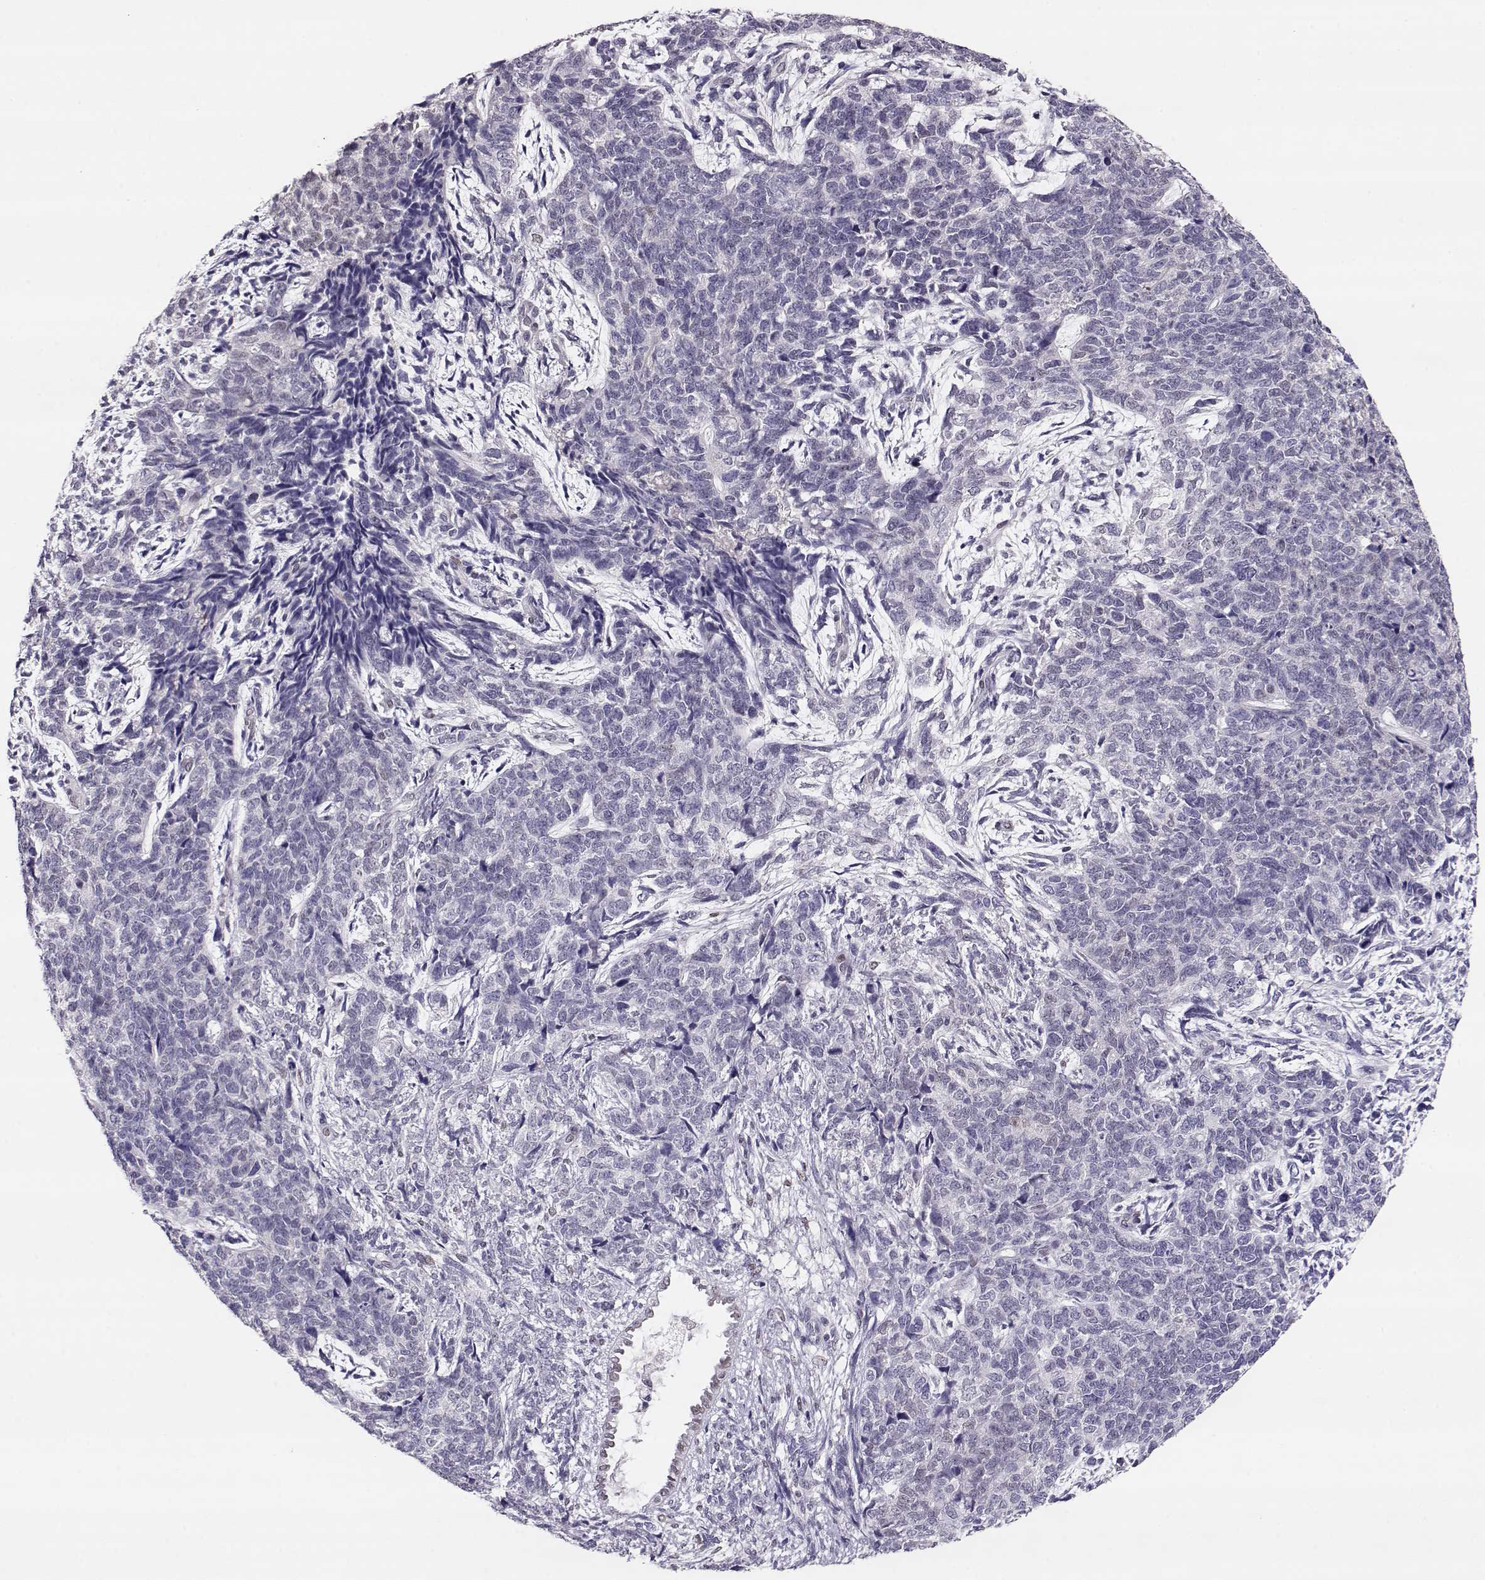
{"staining": {"intensity": "negative", "quantity": "none", "location": "none"}, "tissue": "cervical cancer", "cell_type": "Tumor cells", "image_type": "cancer", "snomed": [{"axis": "morphology", "description": "Squamous cell carcinoma, NOS"}, {"axis": "topography", "description": "Cervix"}], "caption": "There is no significant staining in tumor cells of squamous cell carcinoma (cervical). (Stains: DAB immunohistochemistry with hematoxylin counter stain, Microscopy: brightfield microscopy at high magnification).", "gene": "POLI", "patient": {"sex": "female", "age": 63}}